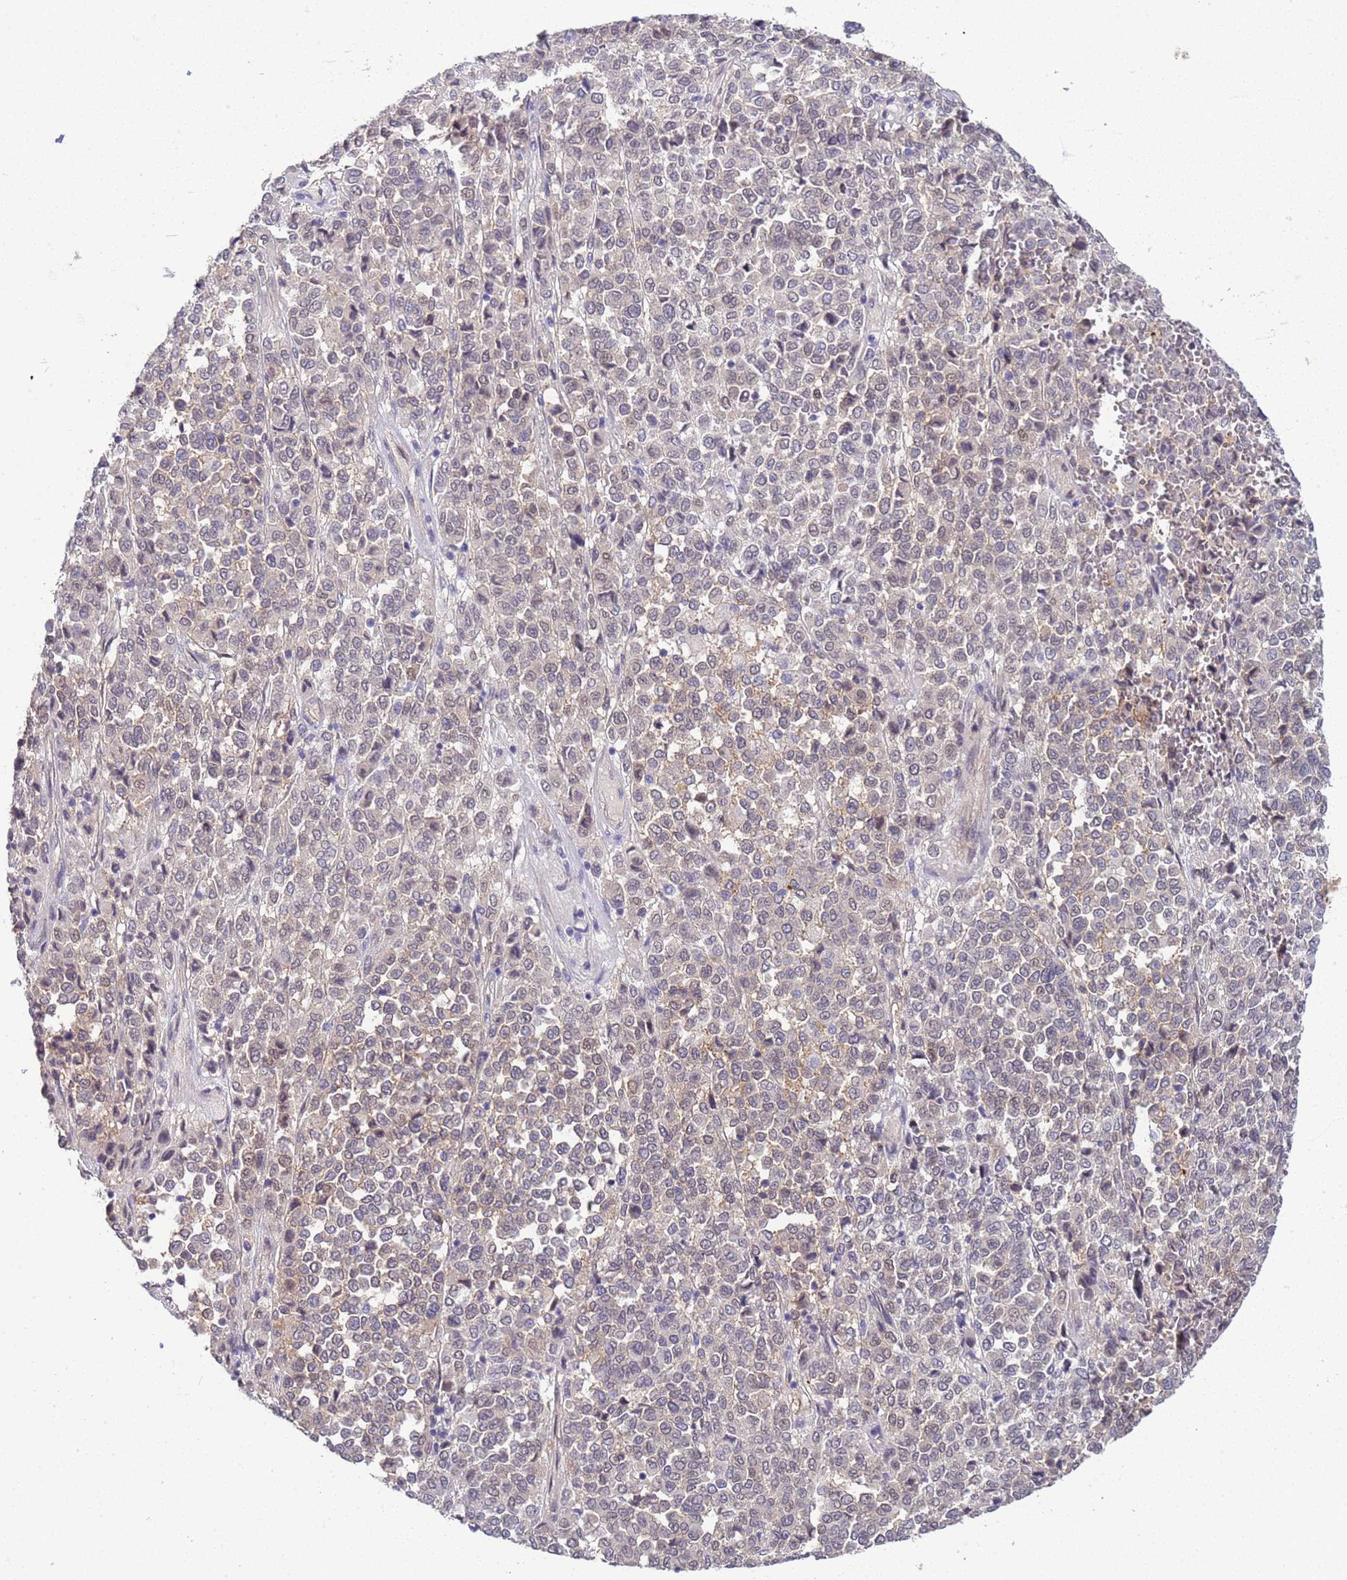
{"staining": {"intensity": "weak", "quantity": "<25%", "location": "cytoplasmic/membranous"}, "tissue": "melanoma", "cell_type": "Tumor cells", "image_type": "cancer", "snomed": [{"axis": "morphology", "description": "Malignant melanoma, Metastatic site"}, {"axis": "topography", "description": "Pancreas"}], "caption": "Micrograph shows no significant protein positivity in tumor cells of malignant melanoma (metastatic site).", "gene": "TRMT10A", "patient": {"sex": "female", "age": 30}}